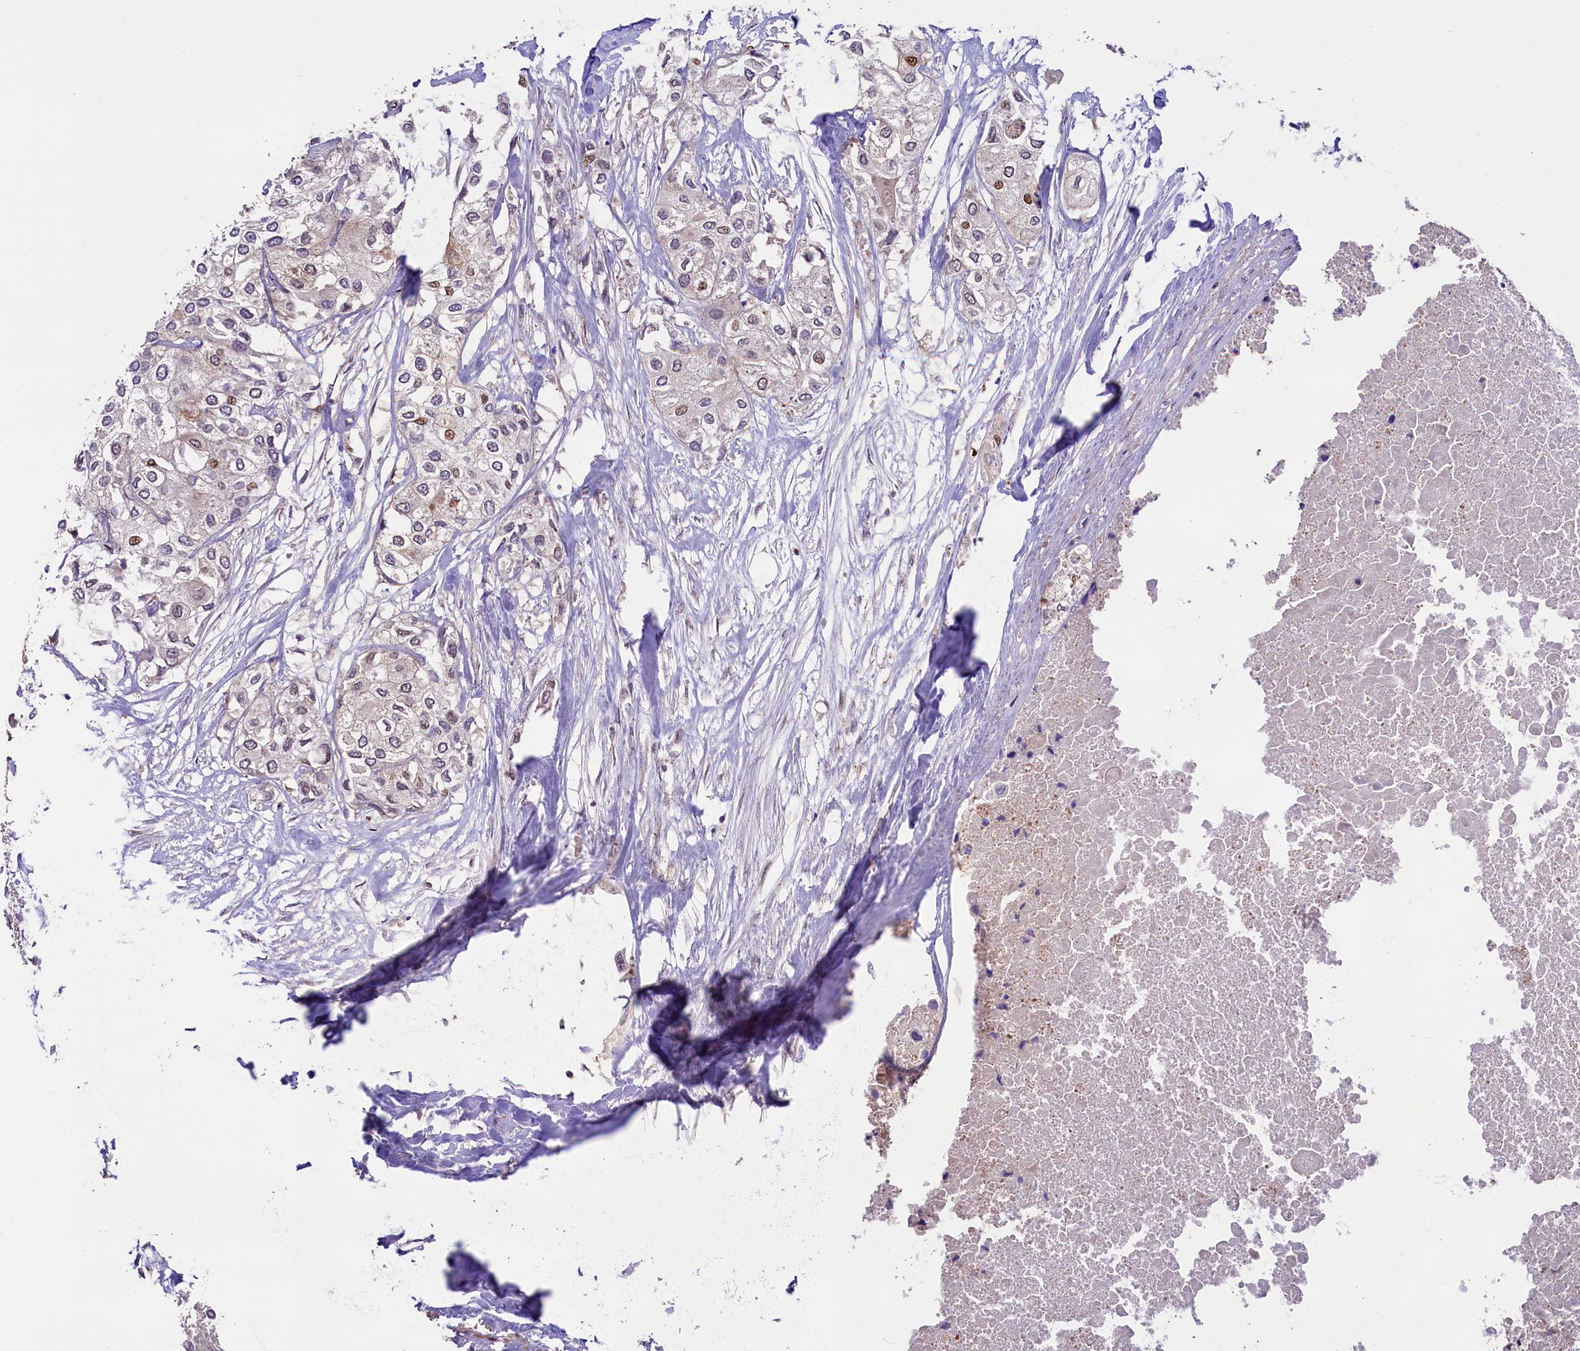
{"staining": {"intensity": "moderate", "quantity": "<25%", "location": "nuclear"}, "tissue": "urothelial cancer", "cell_type": "Tumor cells", "image_type": "cancer", "snomed": [{"axis": "morphology", "description": "Urothelial carcinoma, High grade"}, {"axis": "topography", "description": "Urinary bladder"}], "caption": "IHC of urothelial carcinoma (high-grade) demonstrates low levels of moderate nuclear staining in about <25% of tumor cells. (DAB (3,3'-diaminobenzidine) = brown stain, brightfield microscopy at high magnification).", "gene": "RIC8A", "patient": {"sex": "male", "age": 64}}